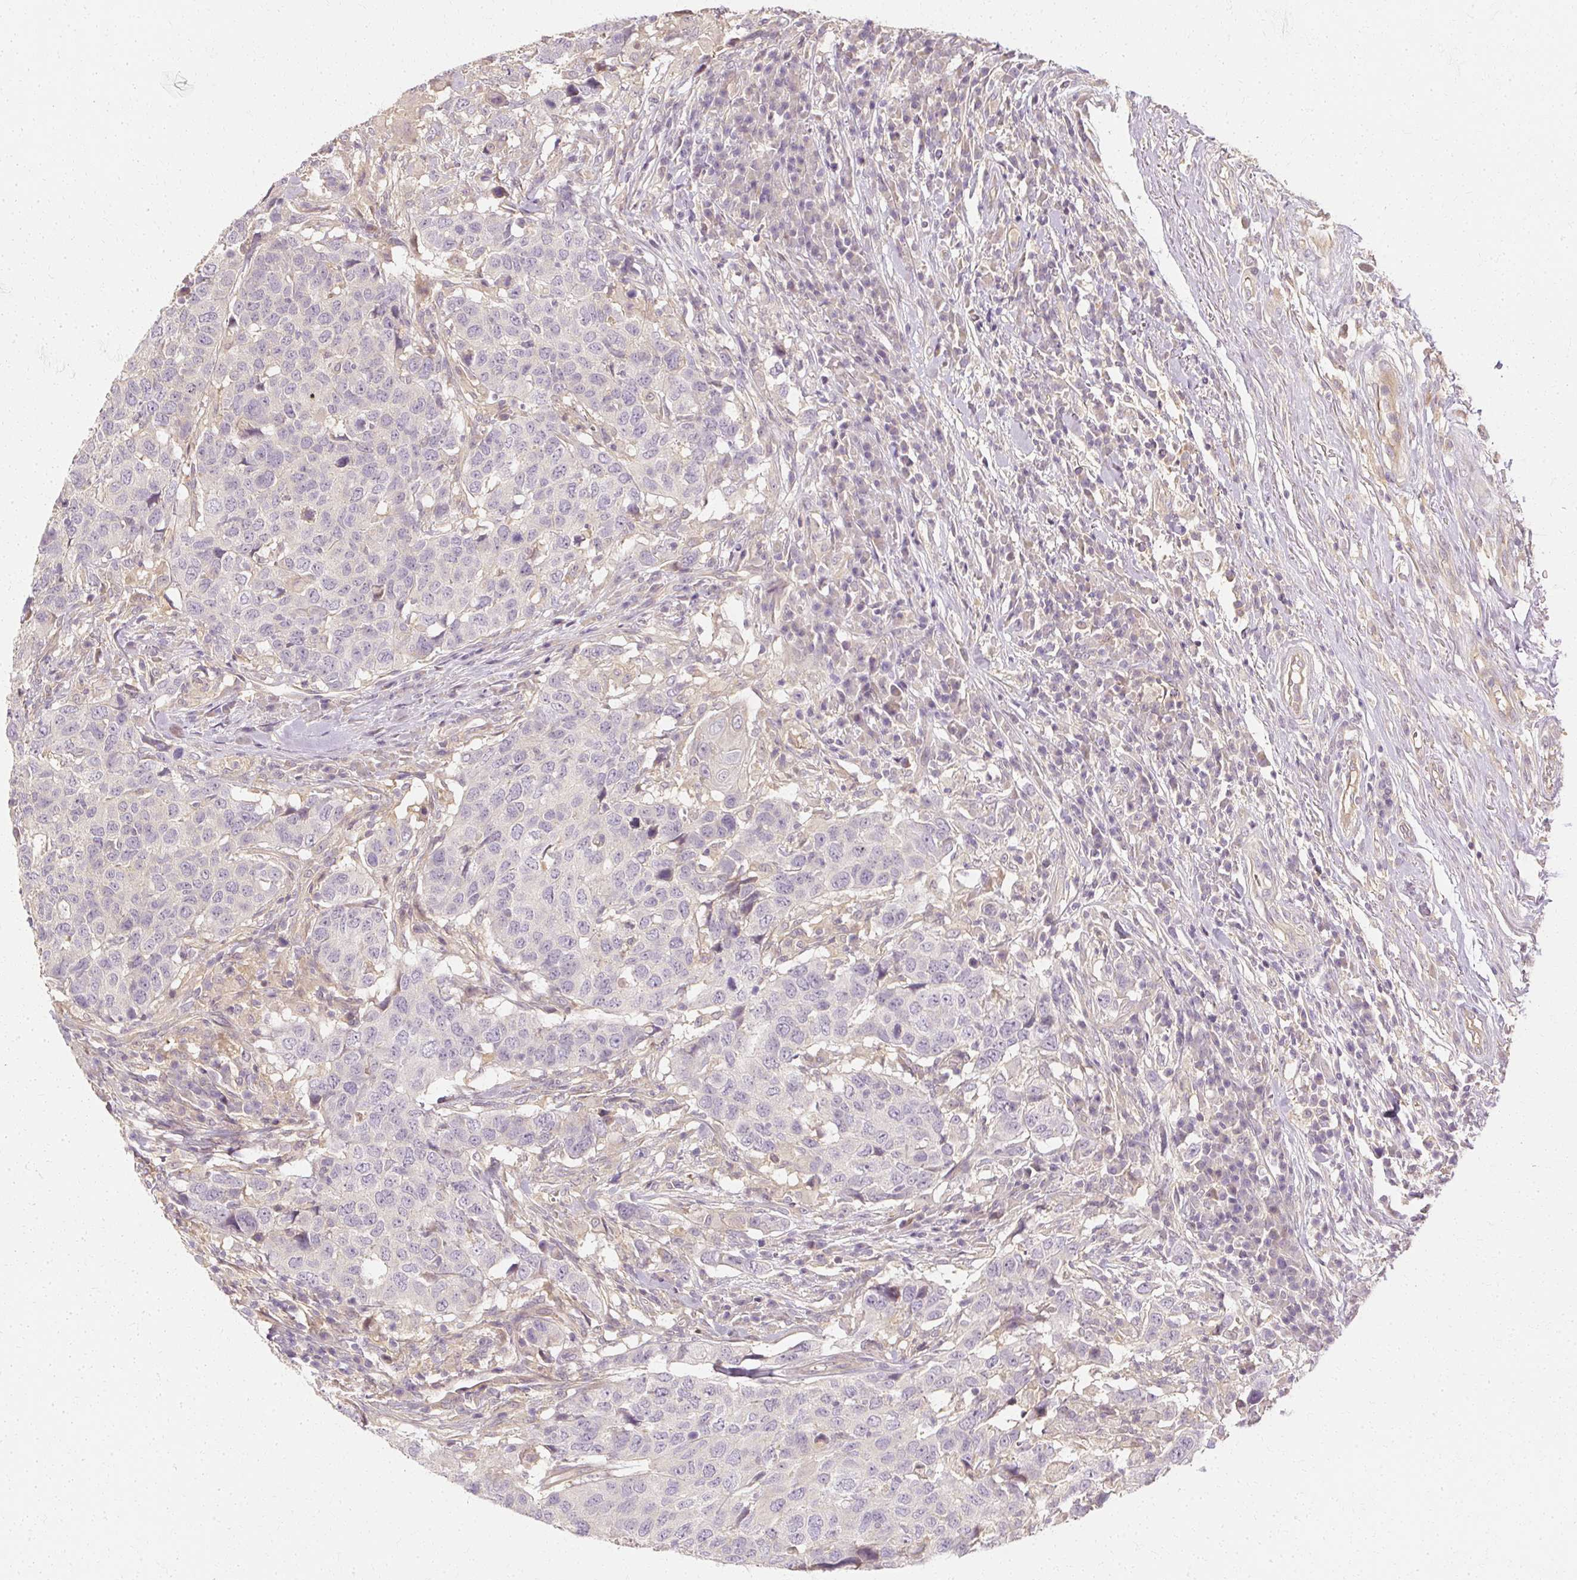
{"staining": {"intensity": "negative", "quantity": "none", "location": "none"}, "tissue": "head and neck cancer", "cell_type": "Tumor cells", "image_type": "cancer", "snomed": [{"axis": "morphology", "description": "Normal tissue, NOS"}, {"axis": "morphology", "description": "Squamous cell carcinoma, NOS"}, {"axis": "topography", "description": "Skeletal muscle"}, {"axis": "topography", "description": "Vascular tissue"}, {"axis": "topography", "description": "Peripheral nerve tissue"}, {"axis": "topography", "description": "Head-Neck"}], "caption": "High magnification brightfield microscopy of head and neck squamous cell carcinoma stained with DAB (3,3'-diaminobenzidine) (brown) and counterstained with hematoxylin (blue): tumor cells show no significant expression.", "gene": "GNAQ", "patient": {"sex": "male", "age": 66}}